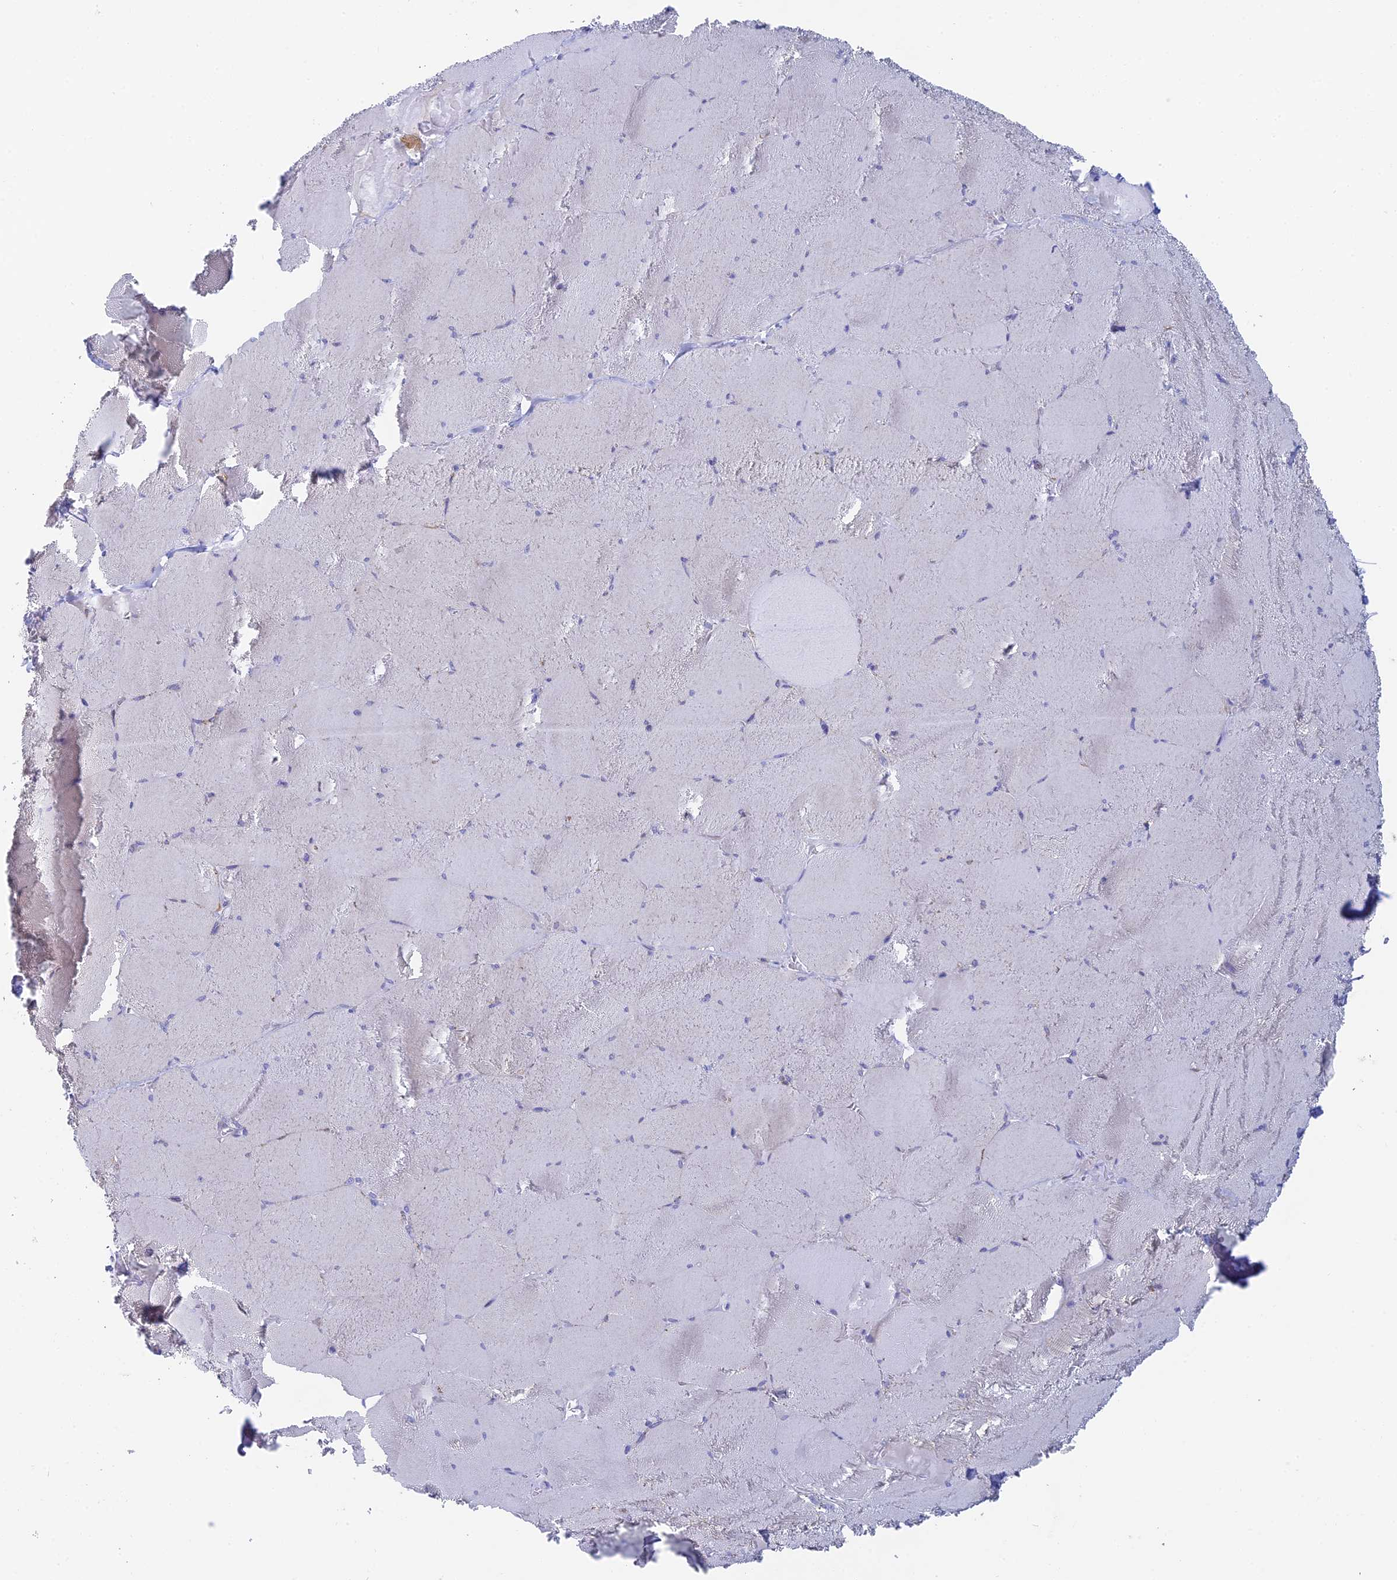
{"staining": {"intensity": "moderate", "quantity": "<25%", "location": "cytoplasmic/membranous"}, "tissue": "skeletal muscle", "cell_type": "Myocytes", "image_type": "normal", "snomed": [{"axis": "morphology", "description": "Normal tissue, NOS"}, {"axis": "topography", "description": "Skeletal muscle"}, {"axis": "topography", "description": "Head-Neck"}], "caption": "Immunohistochemistry (IHC) (DAB) staining of normal skeletal muscle shows moderate cytoplasmic/membranous protein expression in about <25% of myocytes.", "gene": "REXO5", "patient": {"sex": "male", "age": 66}}